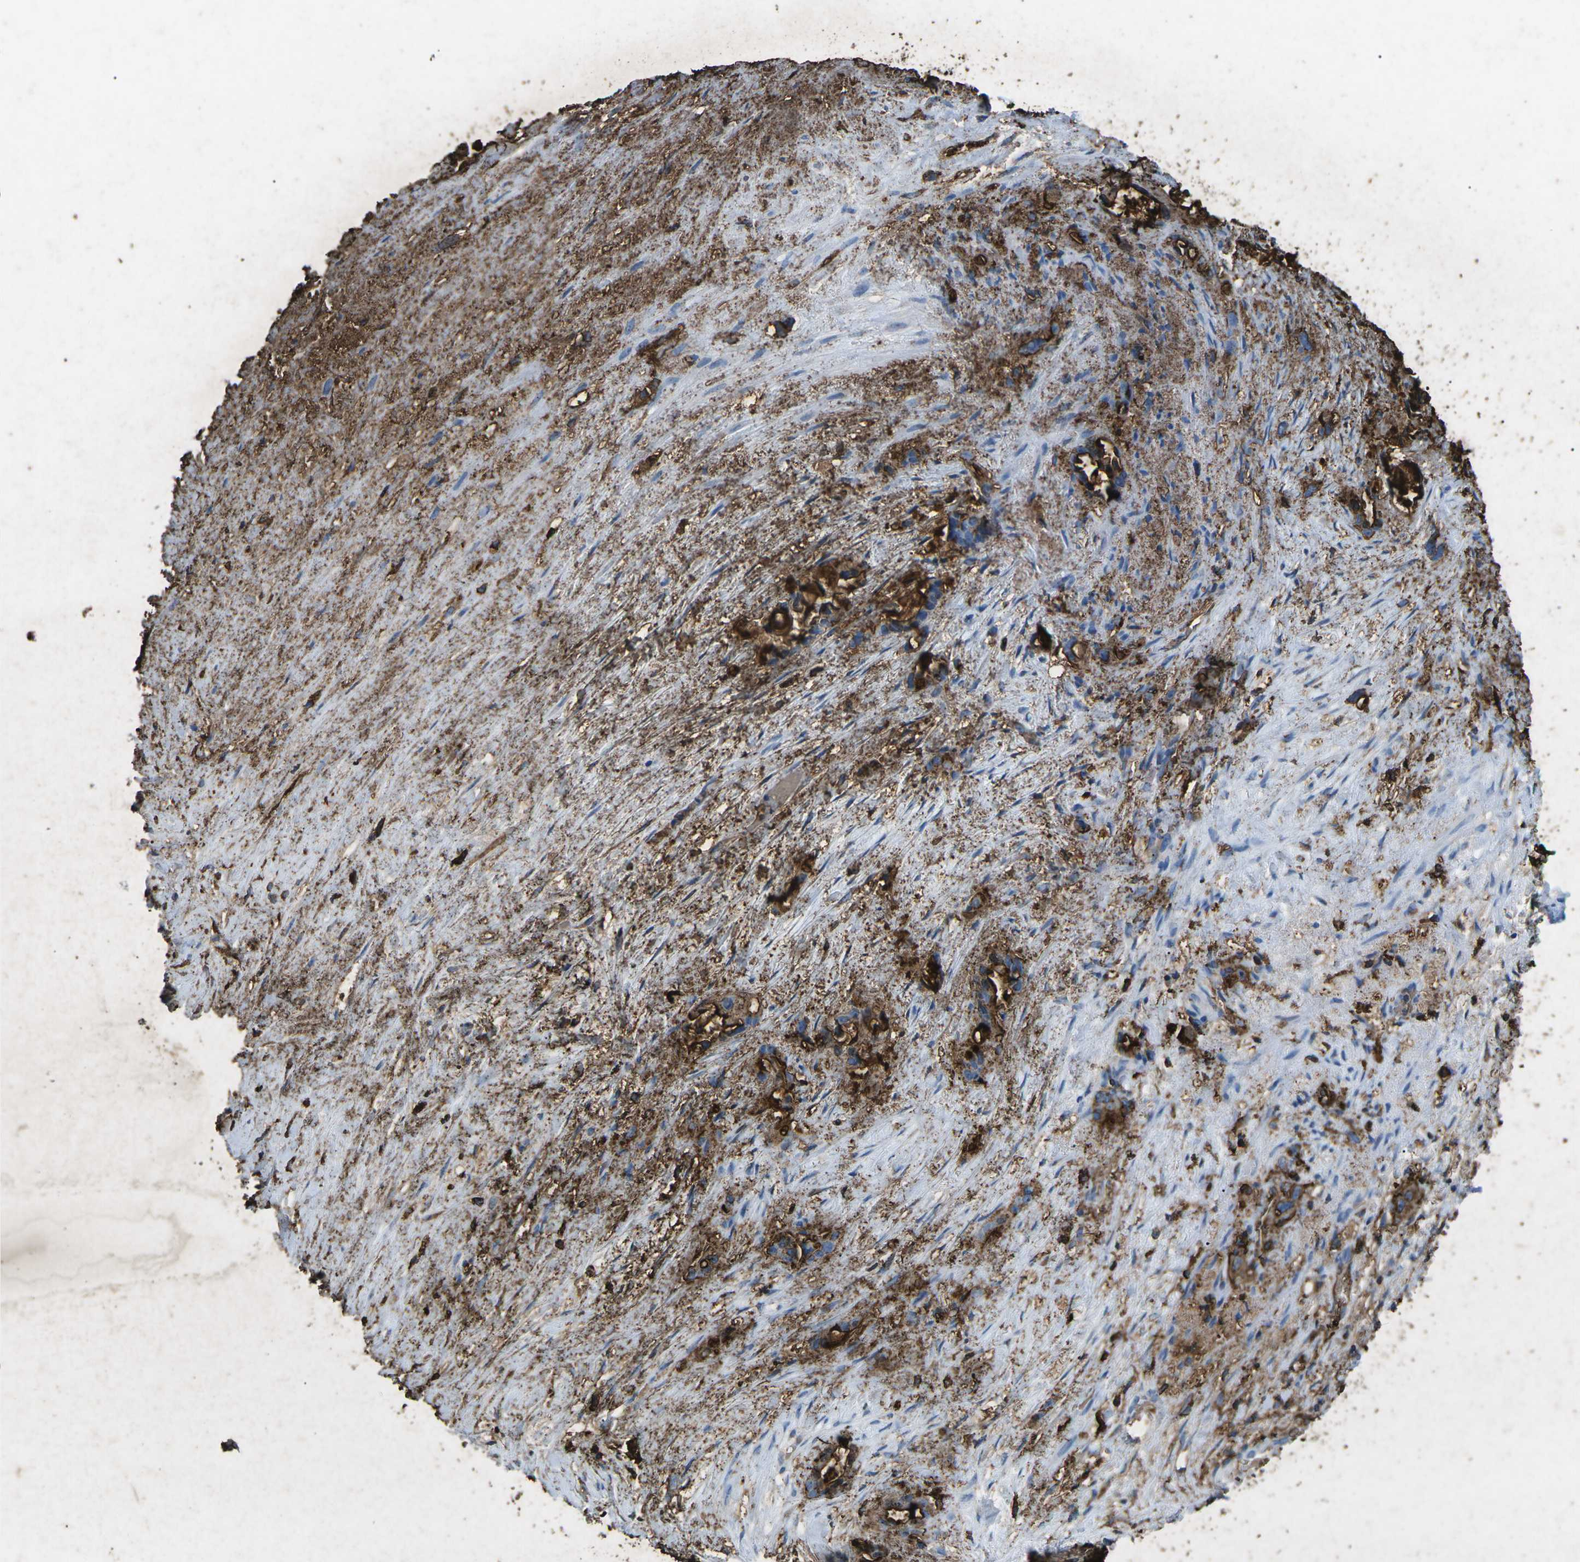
{"staining": {"intensity": "moderate", "quantity": ">75%", "location": "cytoplasmic/membranous"}, "tissue": "liver cancer", "cell_type": "Tumor cells", "image_type": "cancer", "snomed": [{"axis": "morphology", "description": "Cholangiocarcinoma"}, {"axis": "topography", "description": "Liver"}], "caption": "Liver cancer stained for a protein (brown) shows moderate cytoplasmic/membranous positive expression in approximately >75% of tumor cells.", "gene": "CTAGE1", "patient": {"sex": "female", "age": 65}}